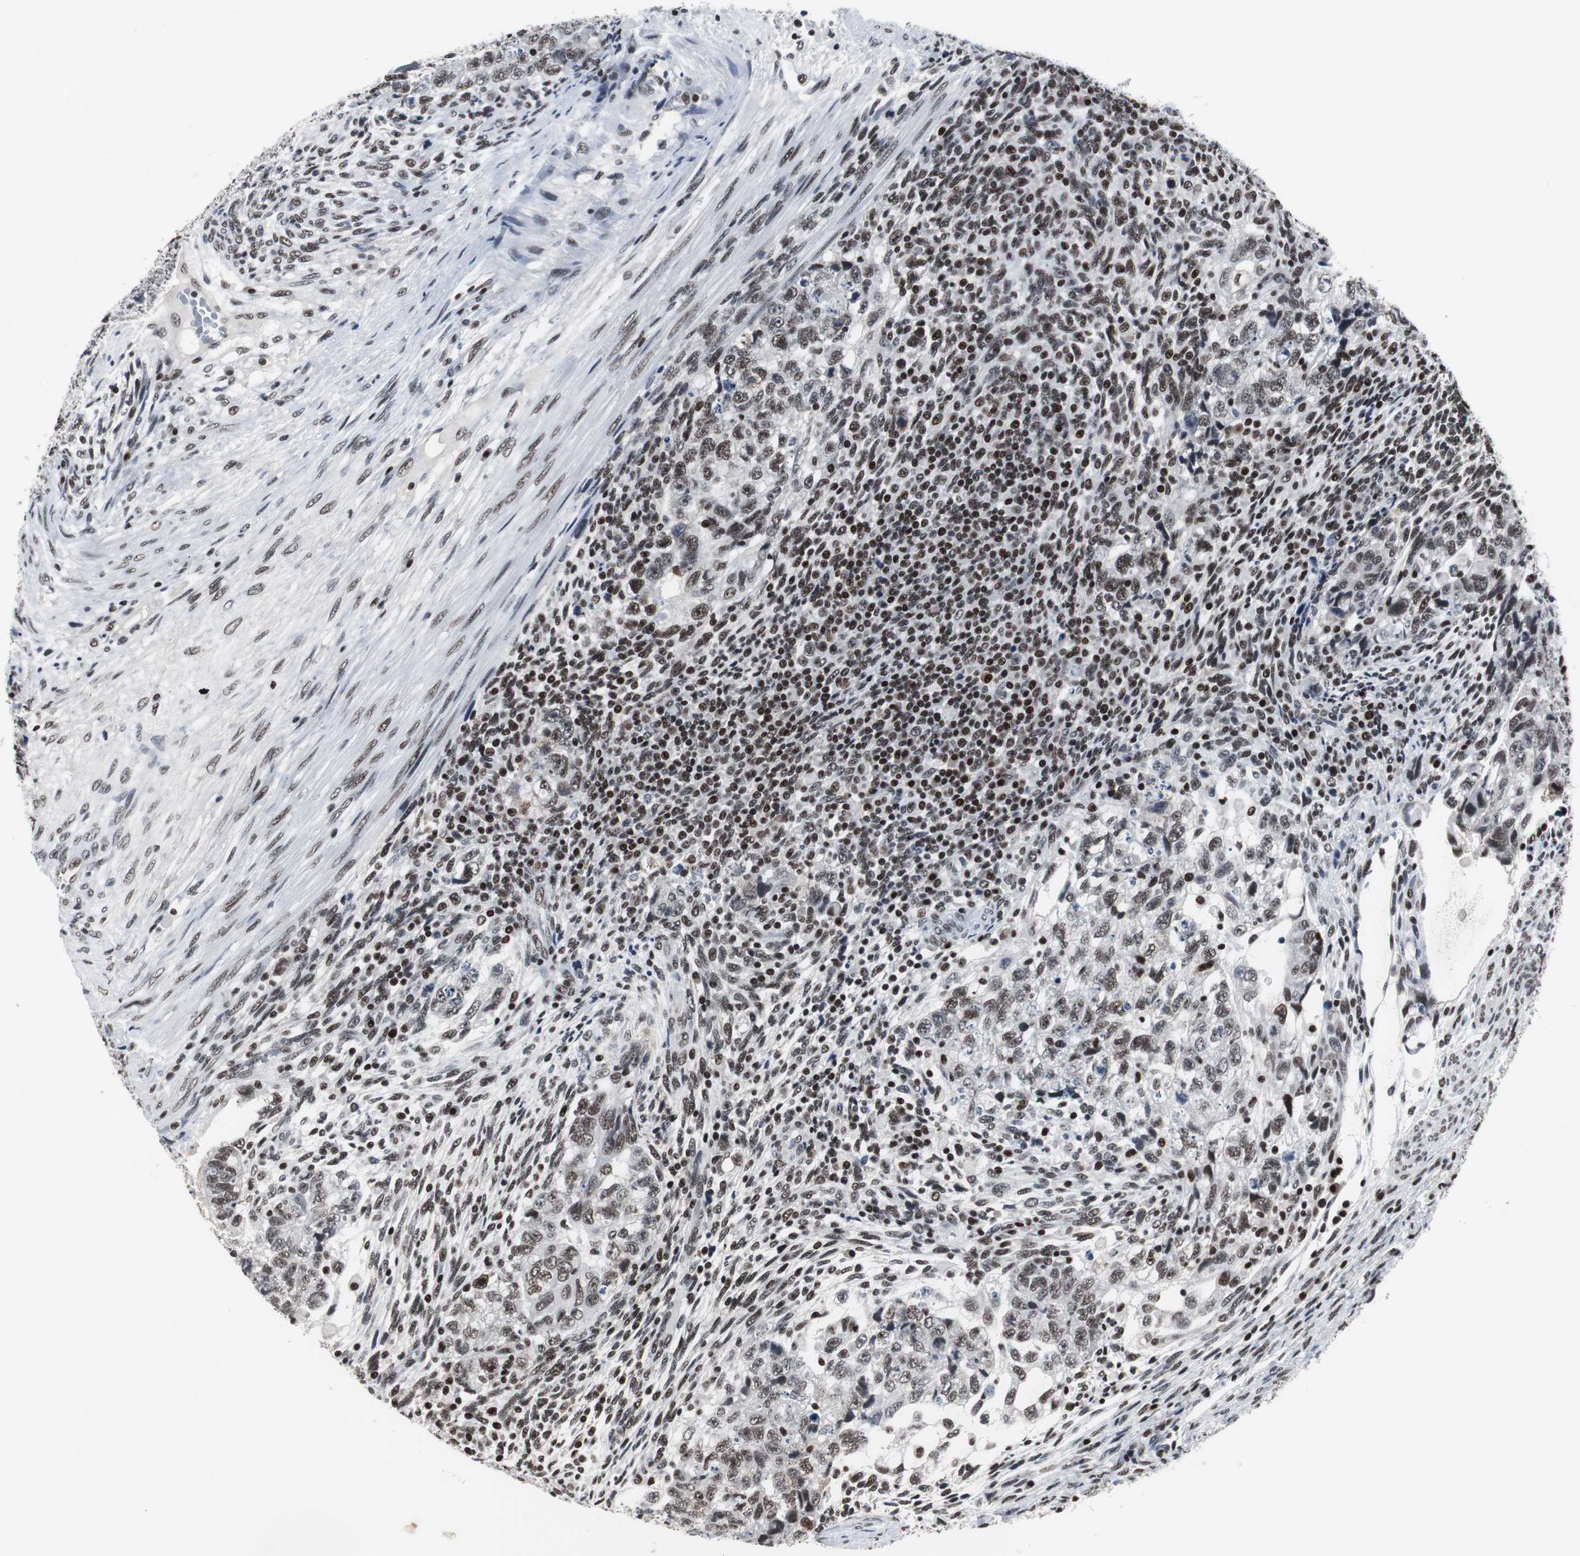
{"staining": {"intensity": "moderate", "quantity": ">75%", "location": "nuclear"}, "tissue": "testis cancer", "cell_type": "Tumor cells", "image_type": "cancer", "snomed": [{"axis": "morphology", "description": "Normal tissue, NOS"}, {"axis": "morphology", "description": "Carcinoma, Embryonal, NOS"}, {"axis": "topography", "description": "Testis"}], "caption": "This is a photomicrograph of IHC staining of testis cancer, which shows moderate expression in the nuclear of tumor cells.", "gene": "RAD9A", "patient": {"sex": "male", "age": 36}}